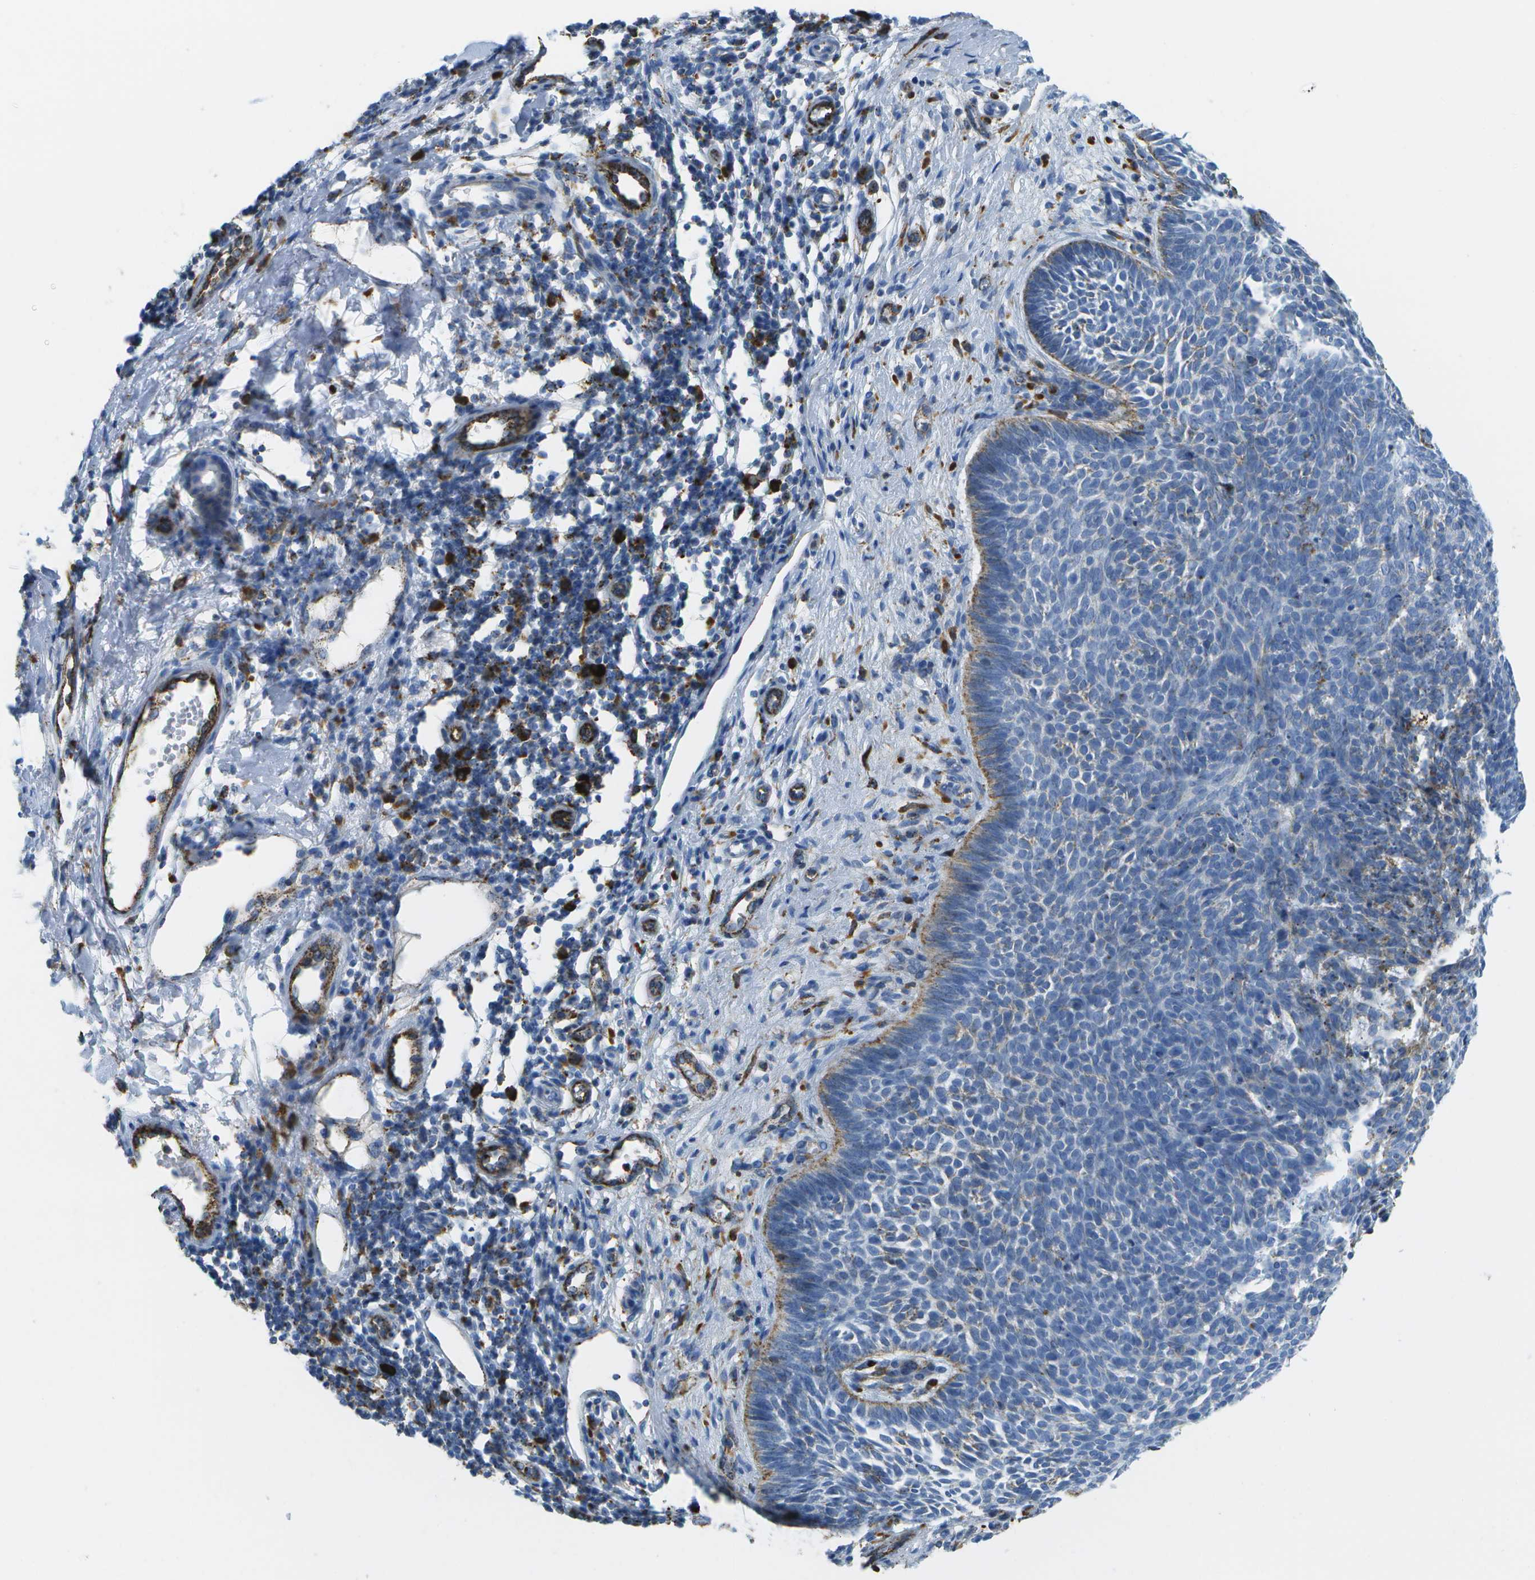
{"staining": {"intensity": "weak", "quantity": "<25%", "location": "cytoplasmic/membranous"}, "tissue": "skin cancer", "cell_type": "Tumor cells", "image_type": "cancer", "snomed": [{"axis": "morphology", "description": "Basal cell carcinoma"}, {"axis": "topography", "description": "Skin"}], "caption": "This photomicrograph is of basal cell carcinoma (skin) stained with immunohistochemistry (IHC) to label a protein in brown with the nuclei are counter-stained blue. There is no expression in tumor cells.", "gene": "PRCP", "patient": {"sex": "male", "age": 60}}